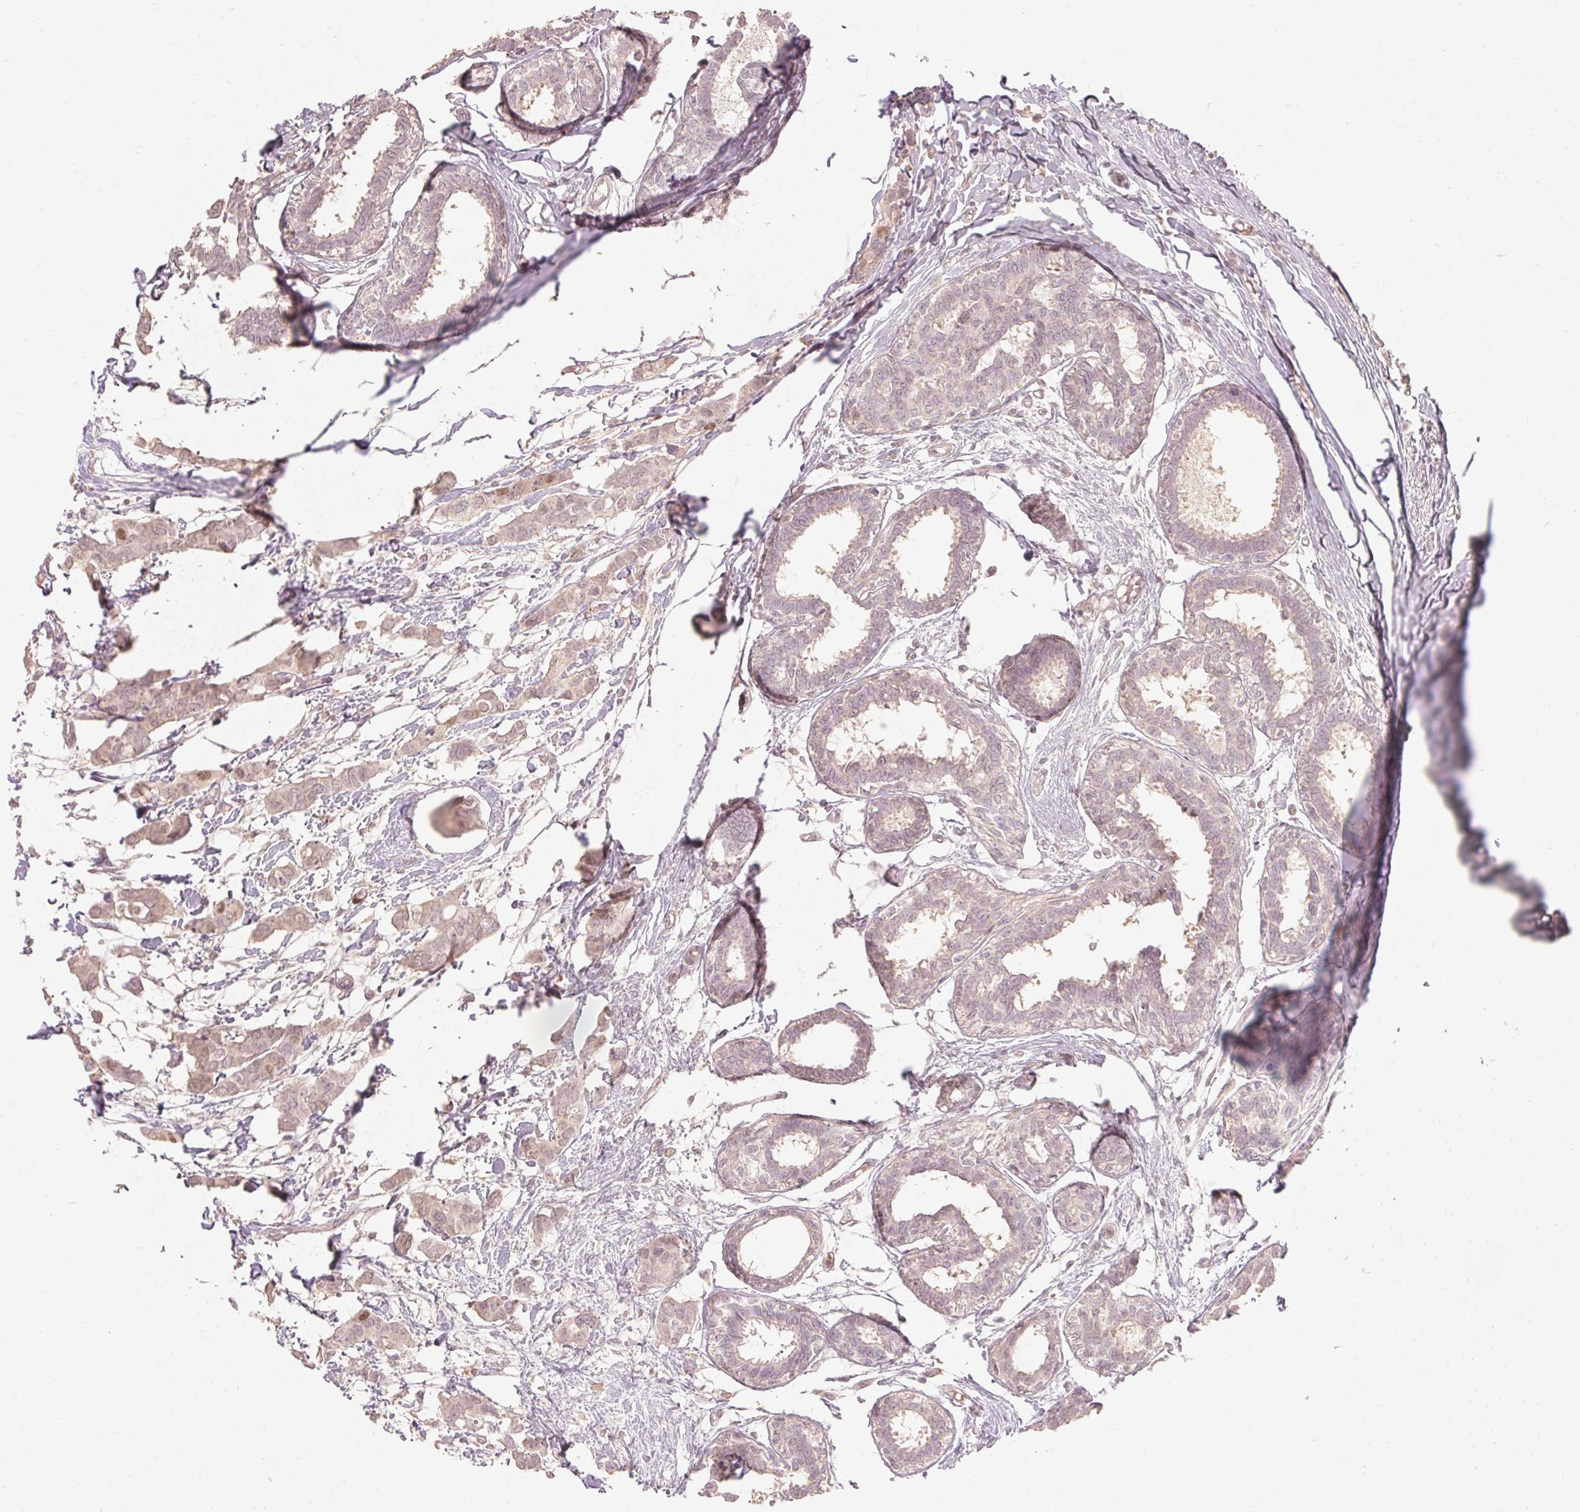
{"staining": {"intensity": "weak", "quantity": "25%-75%", "location": "cytoplasmic/membranous,nuclear"}, "tissue": "breast cancer", "cell_type": "Tumor cells", "image_type": "cancer", "snomed": [{"axis": "morphology", "description": "Duct carcinoma"}, {"axis": "topography", "description": "Breast"}], "caption": "Weak cytoplasmic/membranous and nuclear positivity is appreciated in about 25%-75% of tumor cells in breast cancer (intraductal carcinoma).", "gene": "SKP2", "patient": {"sex": "female", "age": 62}}